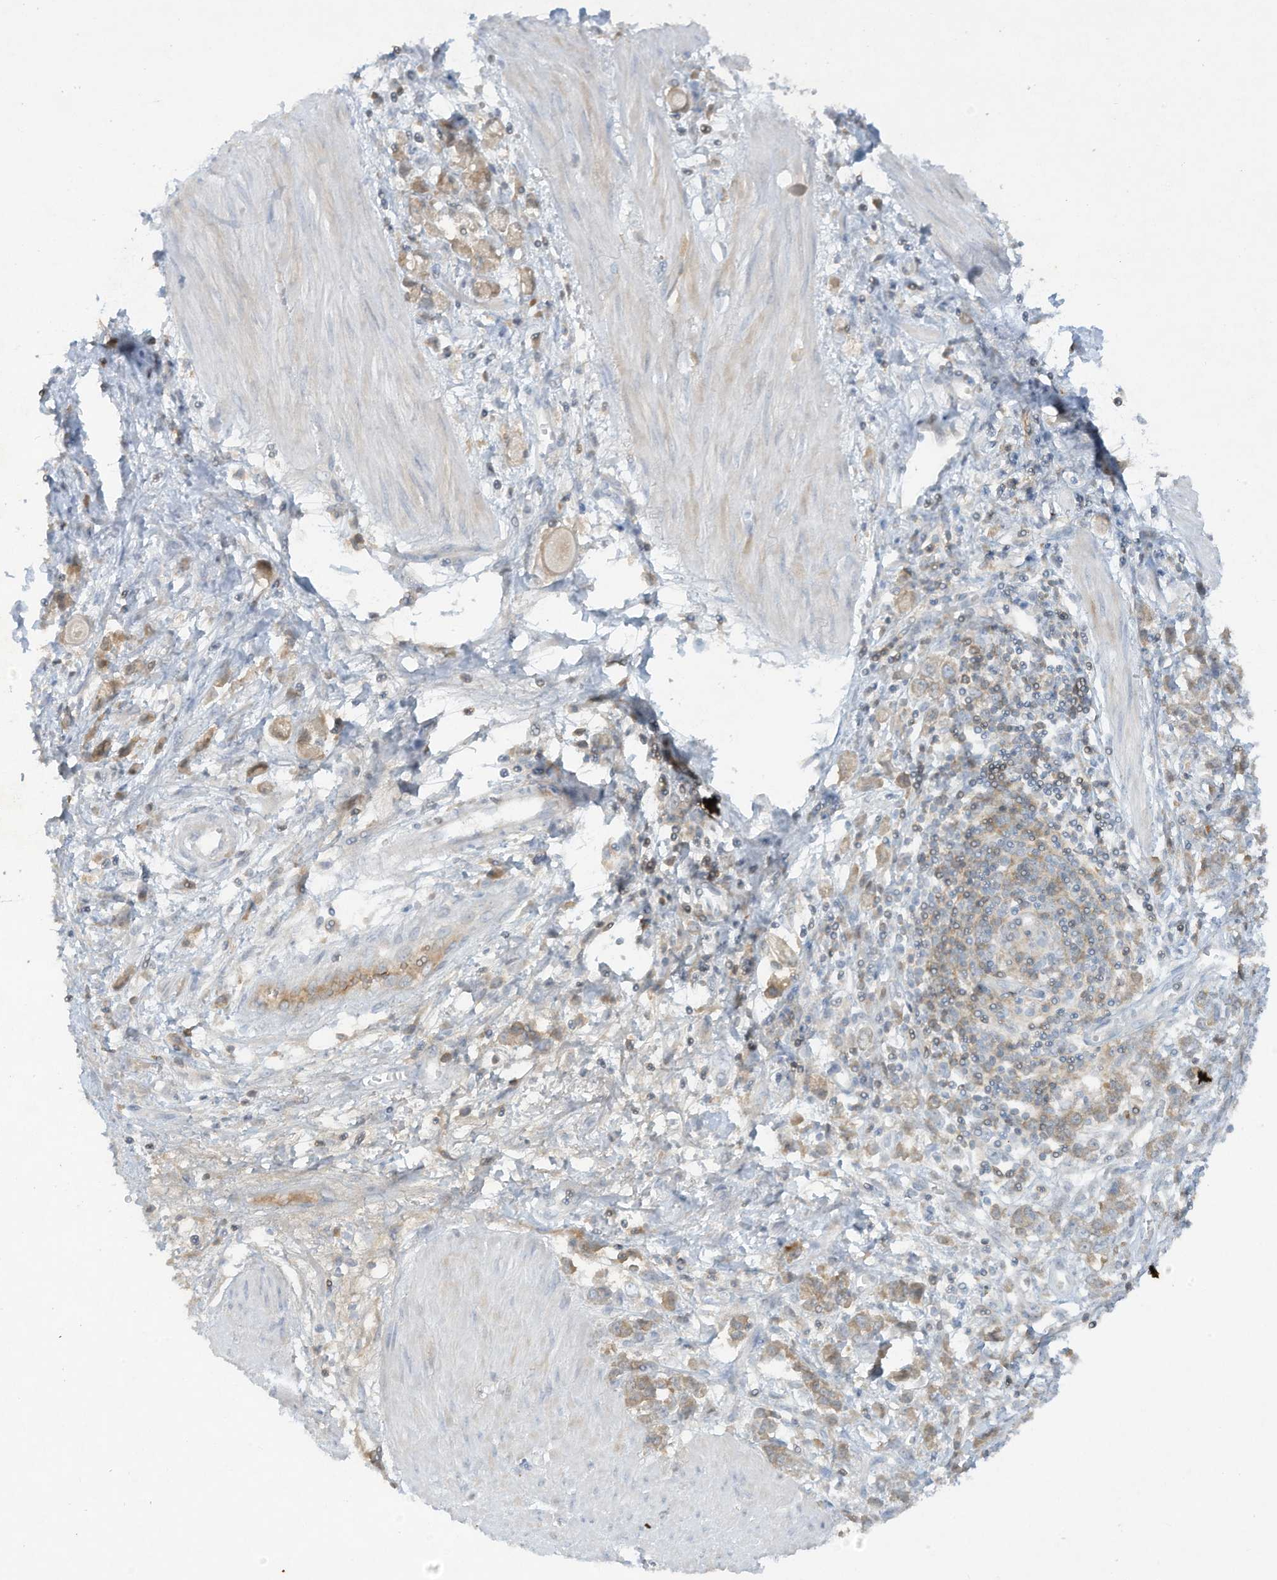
{"staining": {"intensity": "weak", "quantity": ">75%", "location": "cytoplasmic/membranous"}, "tissue": "stomach cancer", "cell_type": "Tumor cells", "image_type": "cancer", "snomed": [{"axis": "morphology", "description": "Adenocarcinoma, NOS"}, {"axis": "topography", "description": "Stomach"}], "caption": "High-magnification brightfield microscopy of stomach cancer (adenocarcinoma) stained with DAB (brown) and counterstained with hematoxylin (blue). tumor cells exhibit weak cytoplasmic/membranous staining is identified in approximately>75% of cells.", "gene": "FETUB", "patient": {"sex": "female", "age": 76}}